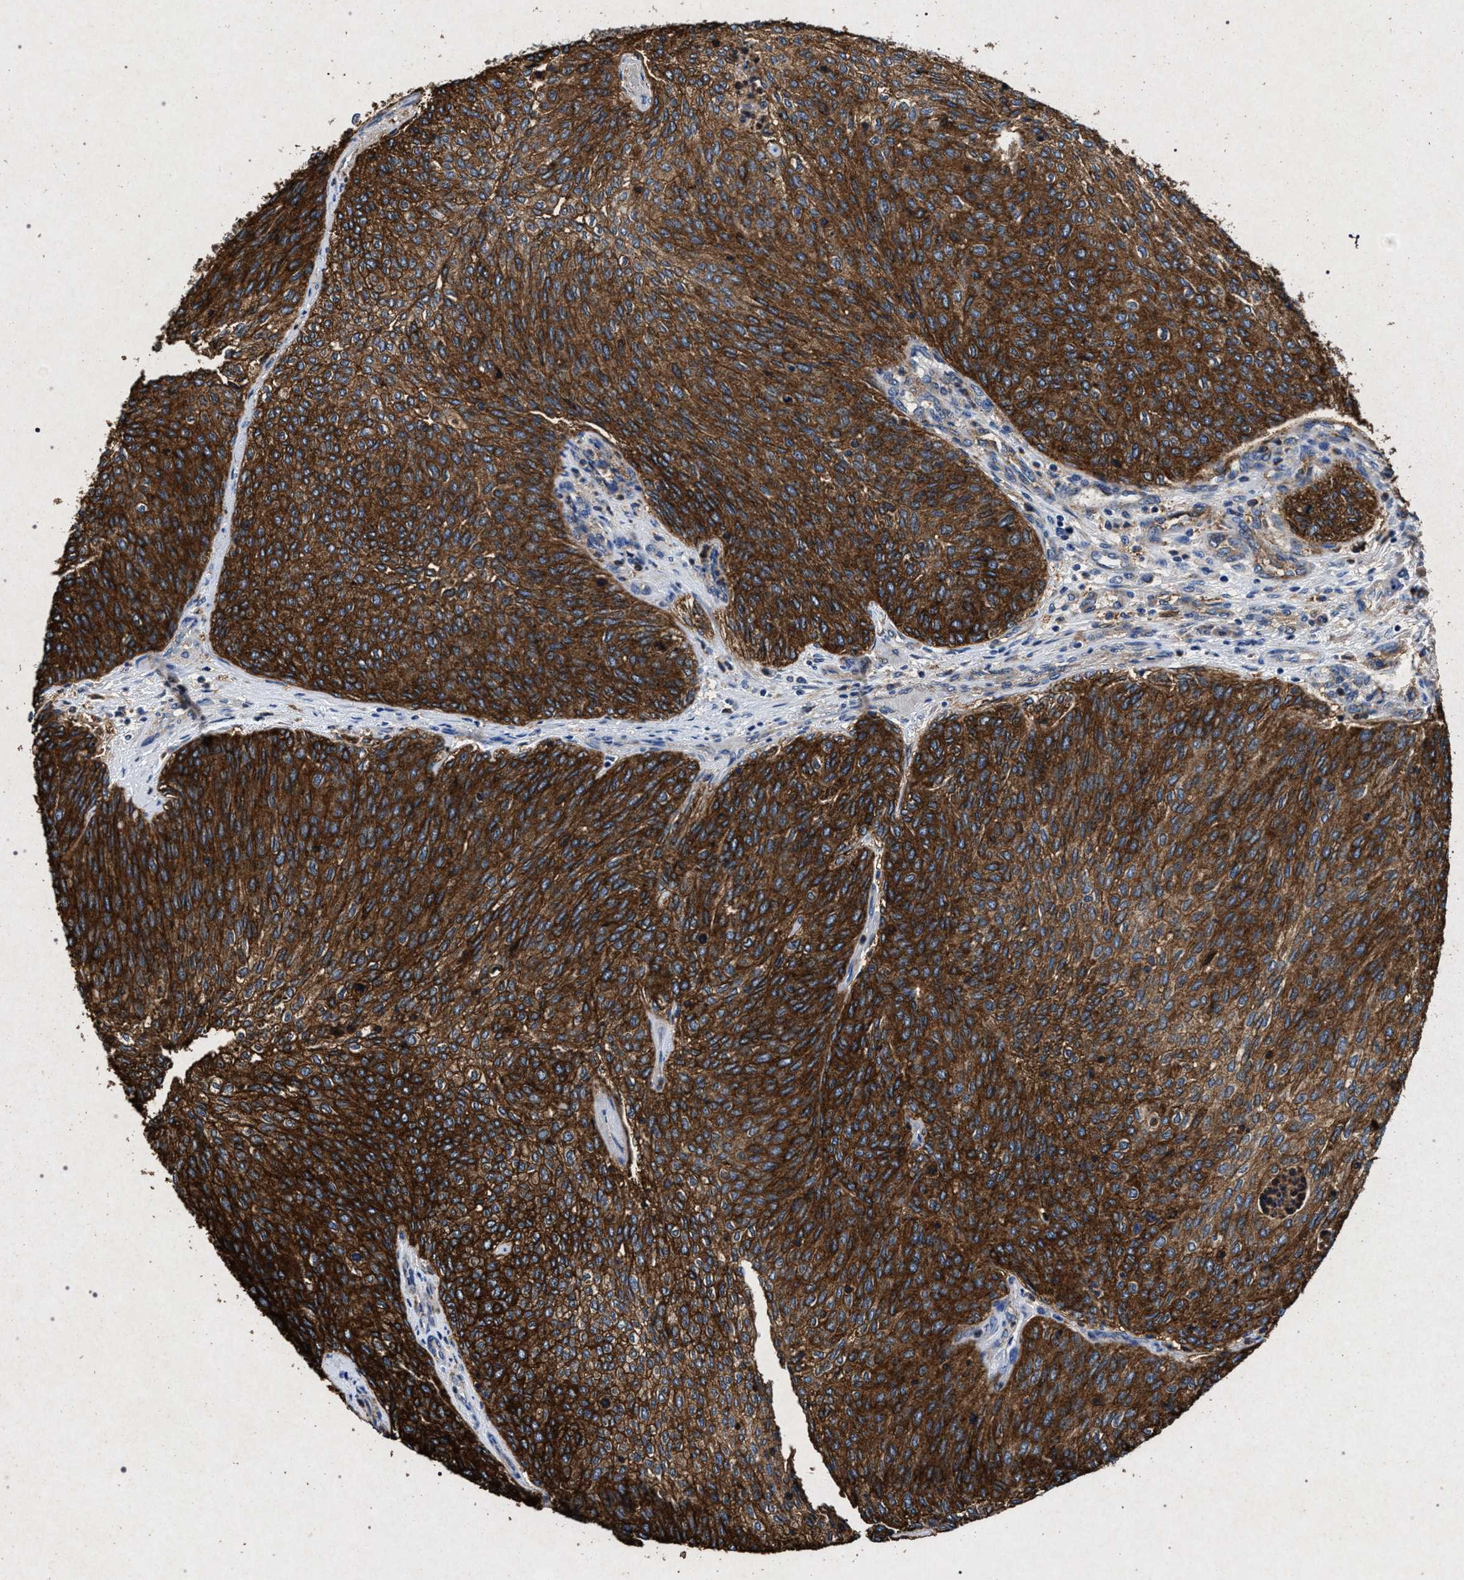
{"staining": {"intensity": "strong", "quantity": ">75%", "location": "cytoplasmic/membranous"}, "tissue": "urothelial cancer", "cell_type": "Tumor cells", "image_type": "cancer", "snomed": [{"axis": "morphology", "description": "Urothelial carcinoma, Low grade"}, {"axis": "topography", "description": "Urinary bladder"}], "caption": "This is a micrograph of immunohistochemistry staining of urothelial cancer, which shows strong expression in the cytoplasmic/membranous of tumor cells.", "gene": "MARCKS", "patient": {"sex": "female", "age": 79}}